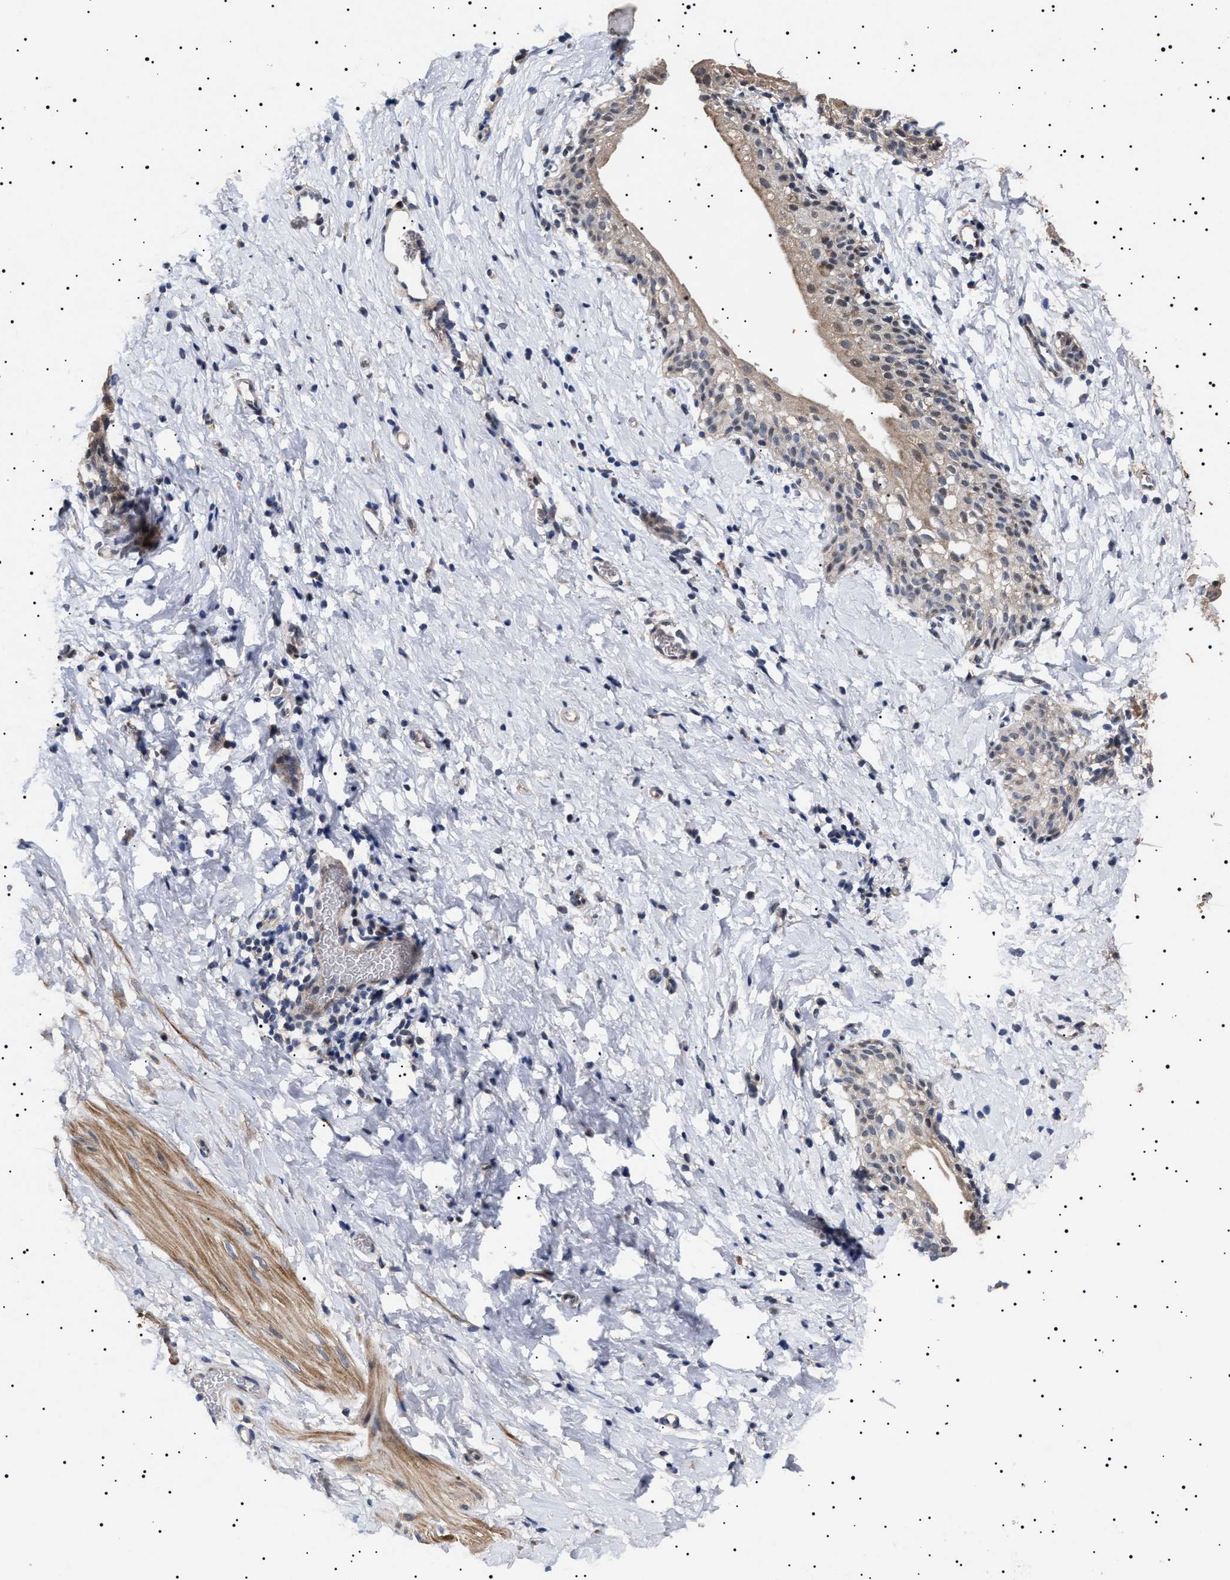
{"staining": {"intensity": "moderate", "quantity": ">75%", "location": "cytoplasmic/membranous"}, "tissue": "smooth muscle", "cell_type": "Smooth muscle cells", "image_type": "normal", "snomed": [{"axis": "morphology", "description": "Normal tissue, NOS"}, {"axis": "topography", "description": "Smooth muscle"}], "caption": "Approximately >75% of smooth muscle cells in unremarkable human smooth muscle demonstrate moderate cytoplasmic/membranous protein expression as visualized by brown immunohistochemical staining.", "gene": "RAB34", "patient": {"sex": "male", "age": 16}}